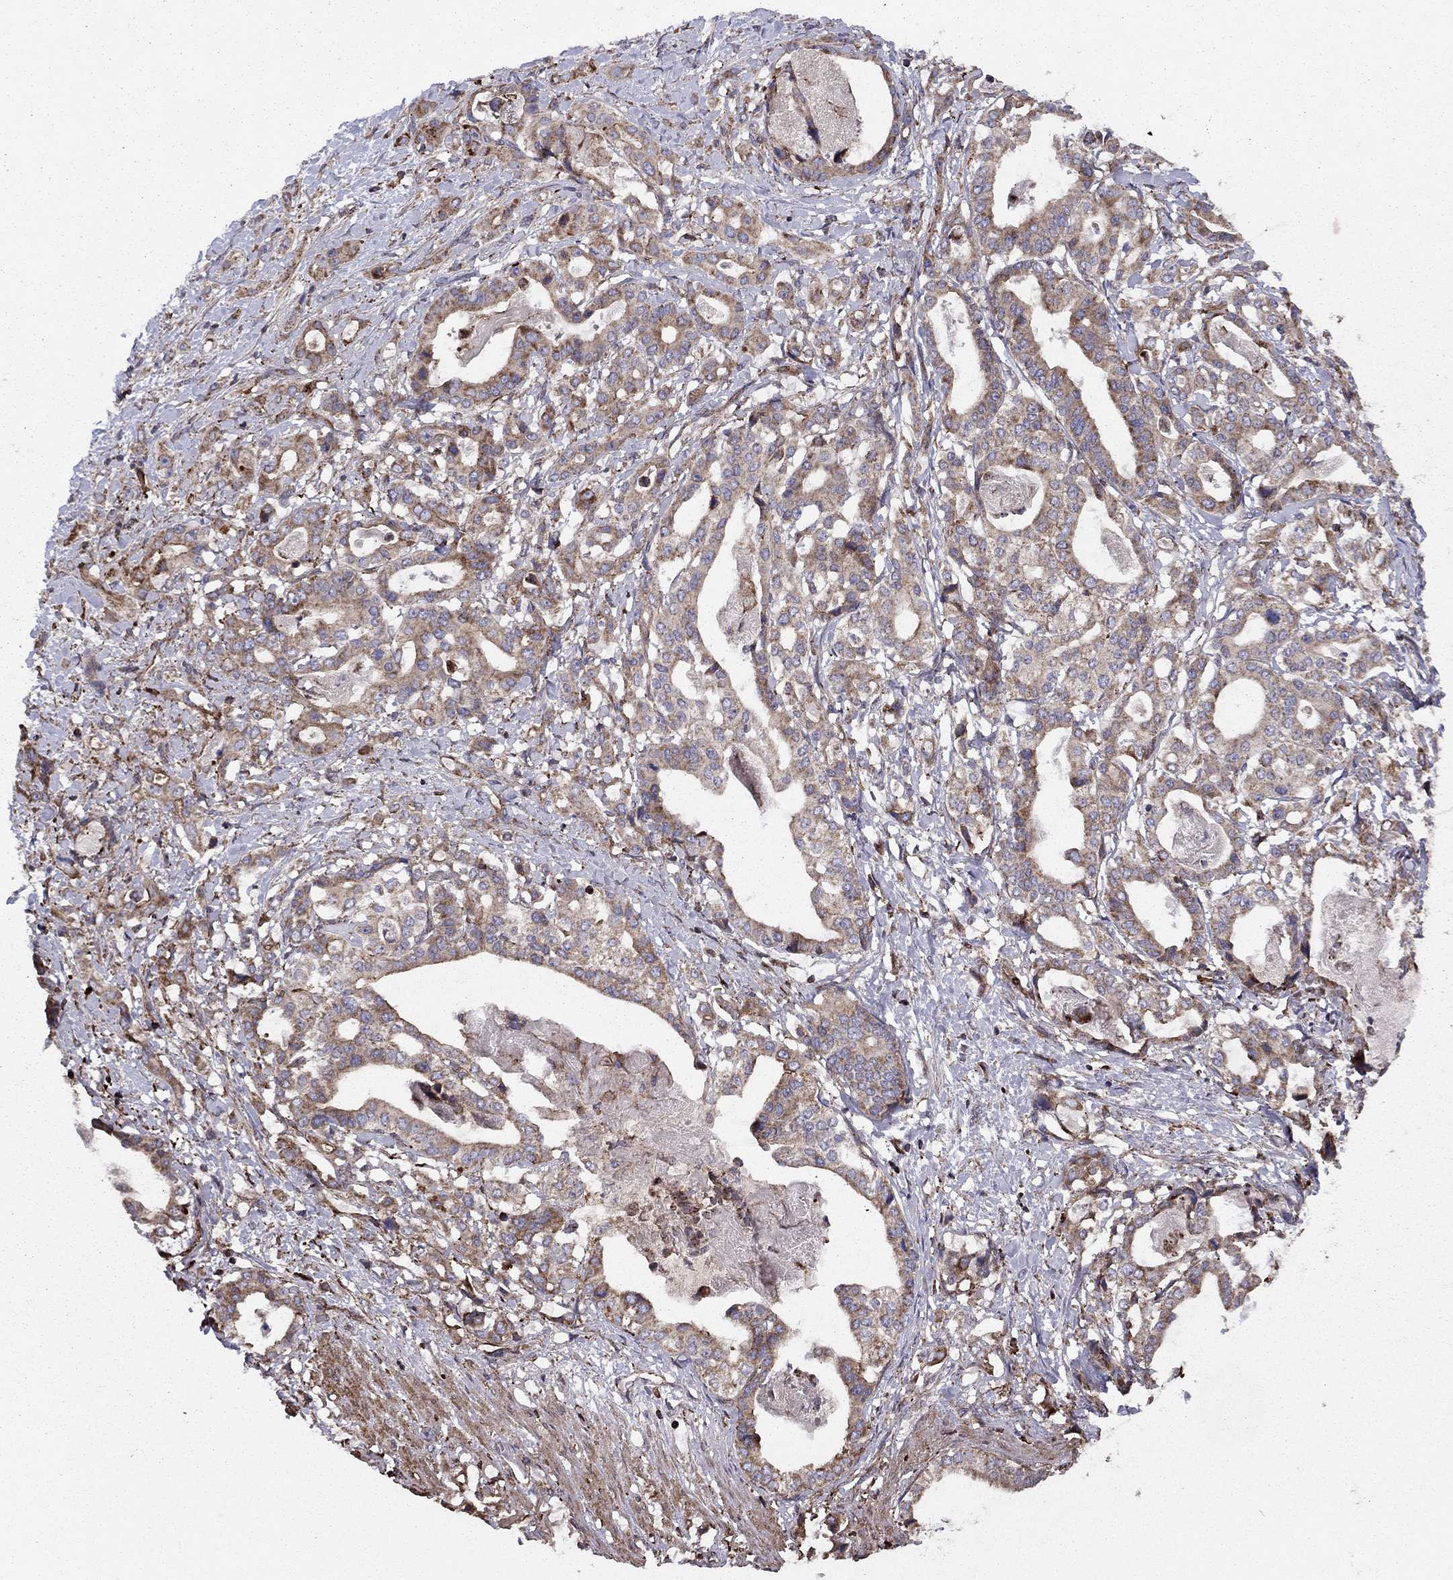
{"staining": {"intensity": "moderate", "quantity": "<25%", "location": "cytoplasmic/membranous"}, "tissue": "stomach cancer", "cell_type": "Tumor cells", "image_type": "cancer", "snomed": [{"axis": "morphology", "description": "Adenocarcinoma, NOS"}, {"axis": "topography", "description": "Stomach"}], "caption": "Moderate cytoplasmic/membranous staining is present in about <25% of tumor cells in stomach cancer (adenocarcinoma).", "gene": "ALG6", "patient": {"sex": "male", "age": 48}}